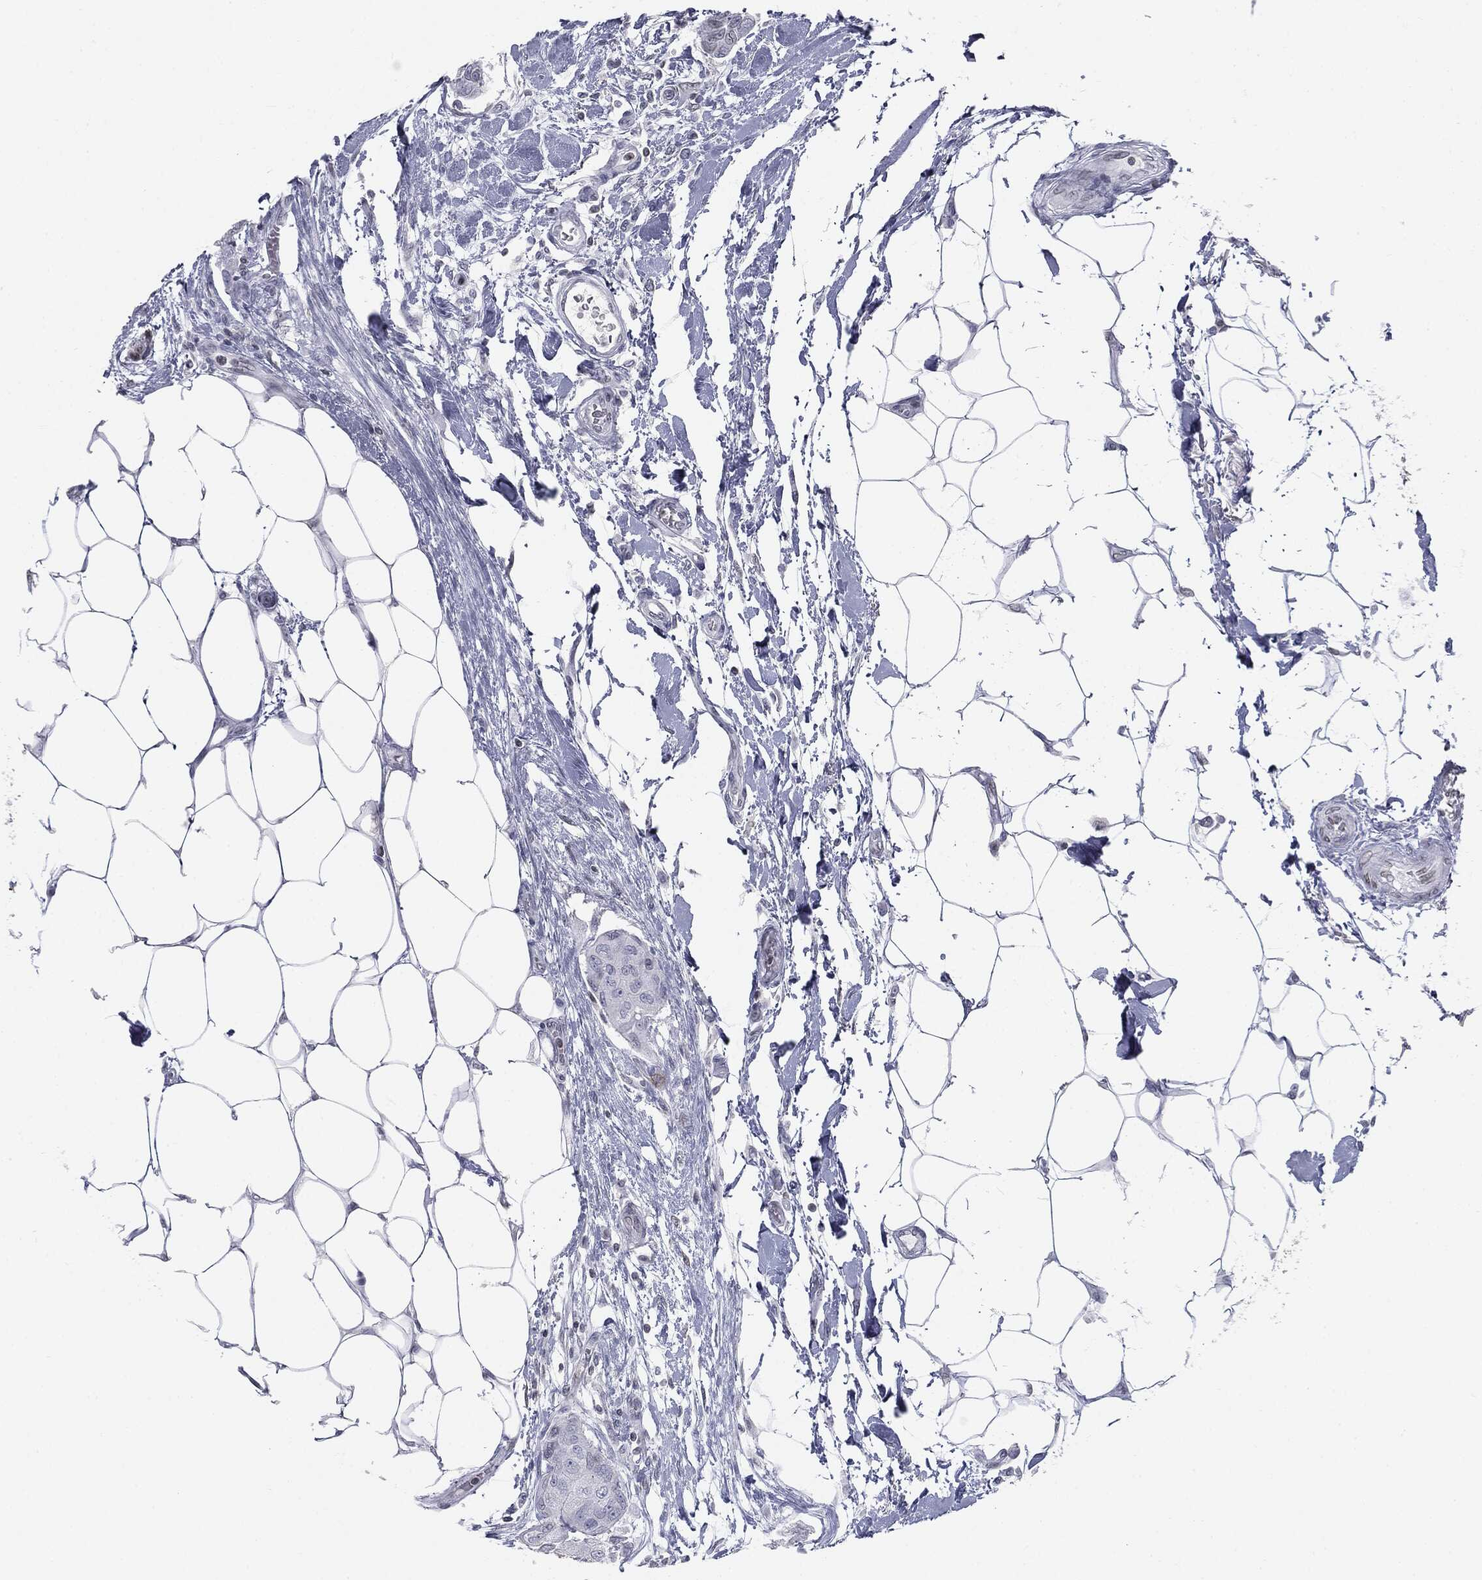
{"staining": {"intensity": "negative", "quantity": "none", "location": "none"}, "tissue": "breast cancer", "cell_type": "Tumor cells", "image_type": "cancer", "snomed": [{"axis": "morphology", "description": "Duct carcinoma"}, {"axis": "topography", "description": "Breast"}, {"axis": "topography", "description": "Lymph node"}], "caption": "Immunohistochemical staining of human breast cancer reveals no significant expression in tumor cells.", "gene": "ALDOB", "patient": {"sex": "female", "age": 80}}